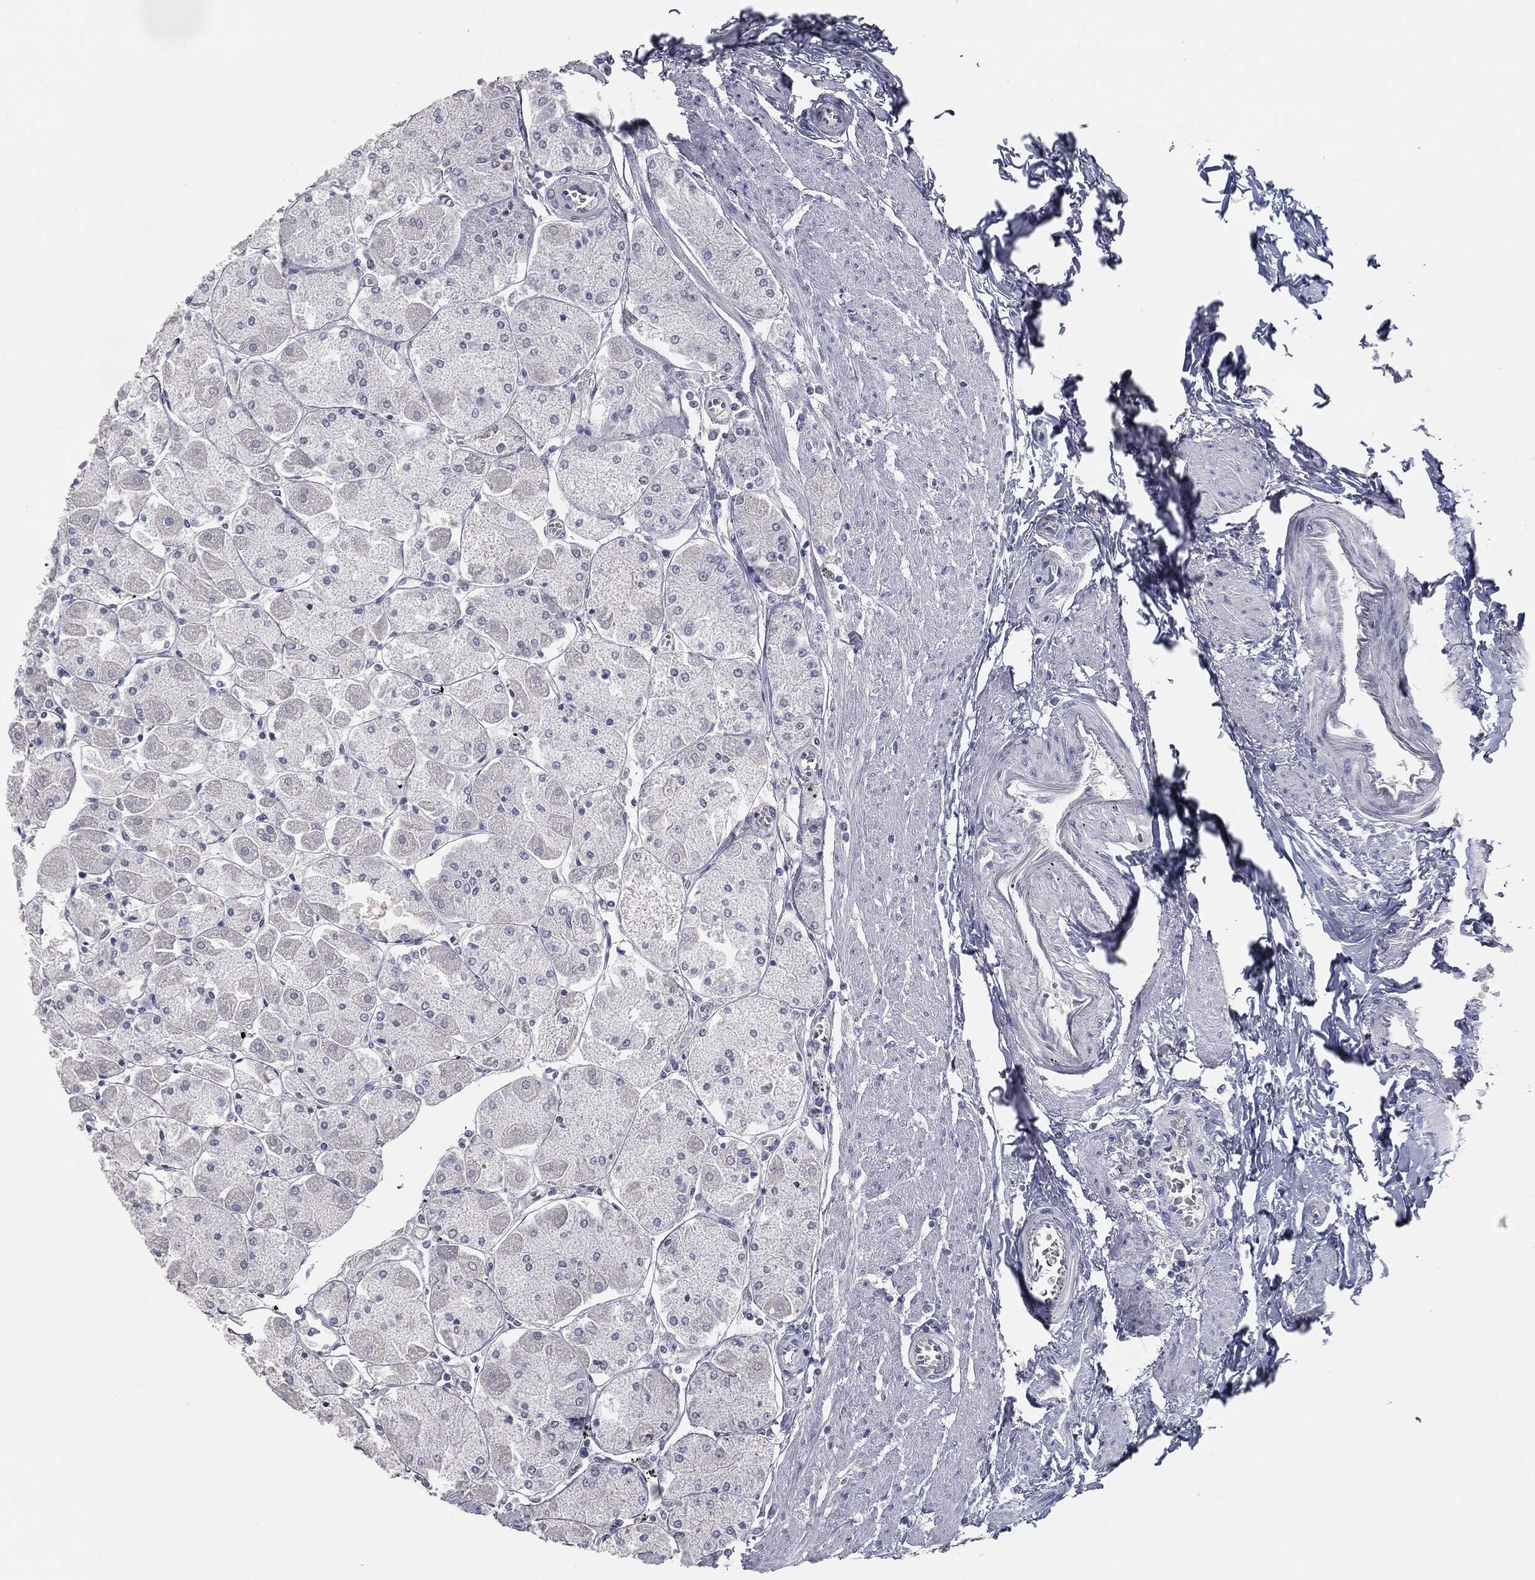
{"staining": {"intensity": "negative", "quantity": "none", "location": "none"}, "tissue": "stomach", "cell_type": "Glandular cells", "image_type": "normal", "snomed": [{"axis": "morphology", "description": "Normal tissue, NOS"}, {"axis": "topography", "description": "Stomach"}], "caption": "A histopathology image of human stomach is negative for staining in glandular cells.", "gene": "PRAME", "patient": {"sex": "male", "age": 70}}